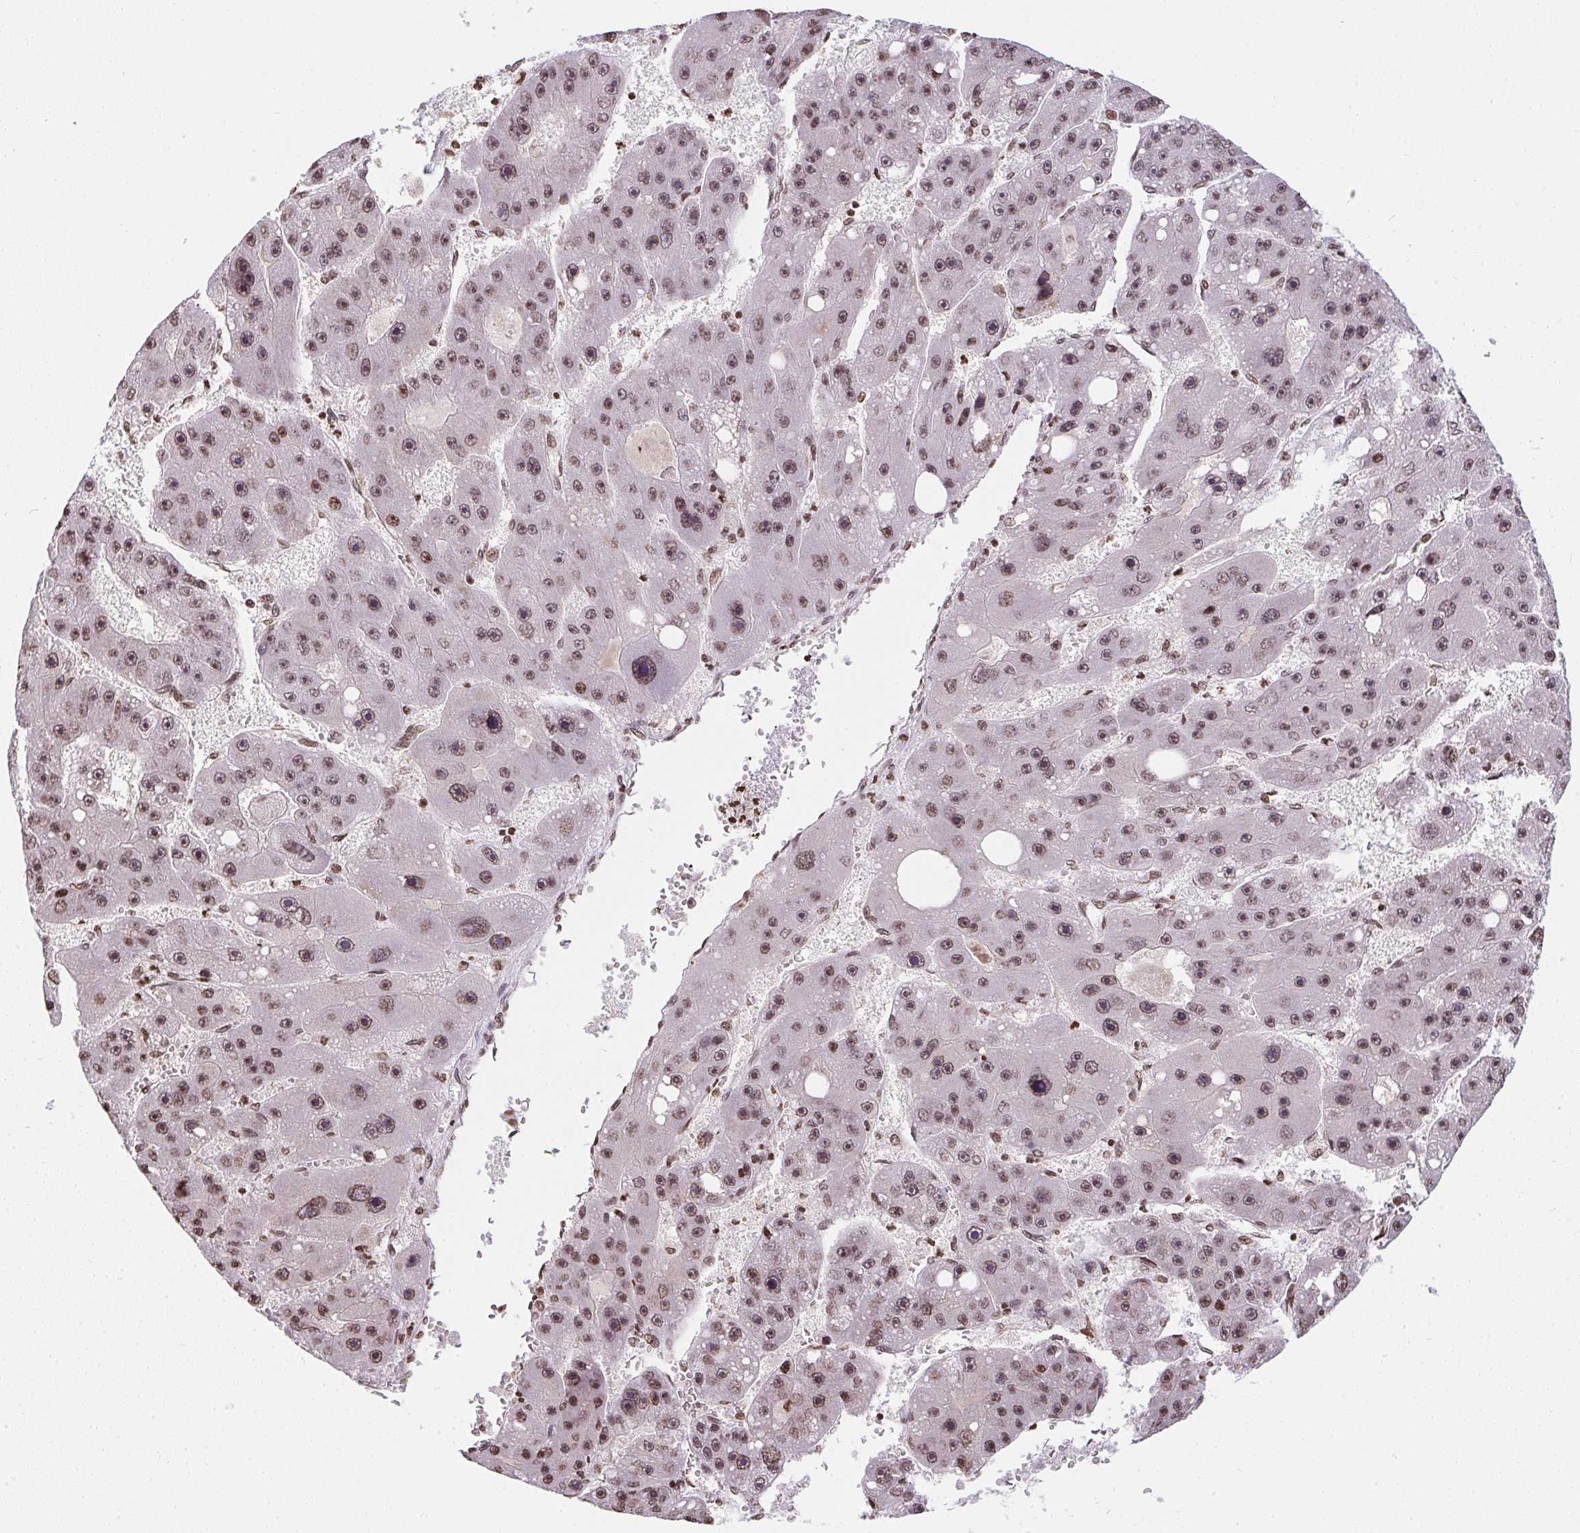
{"staining": {"intensity": "weak", "quantity": ">75%", "location": "nuclear"}, "tissue": "liver cancer", "cell_type": "Tumor cells", "image_type": "cancer", "snomed": [{"axis": "morphology", "description": "Carcinoma, Hepatocellular, NOS"}, {"axis": "topography", "description": "Liver"}], "caption": "DAB (3,3'-diaminobenzidine) immunohistochemical staining of liver cancer (hepatocellular carcinoma) exhibits weak nuclear protein positivity in about >75% of tumor cells. (Brightfield microscopy of DAB IHC at high magnification).", "gene": "RNF181", "patient": {"sex": "female", "age": 61}}